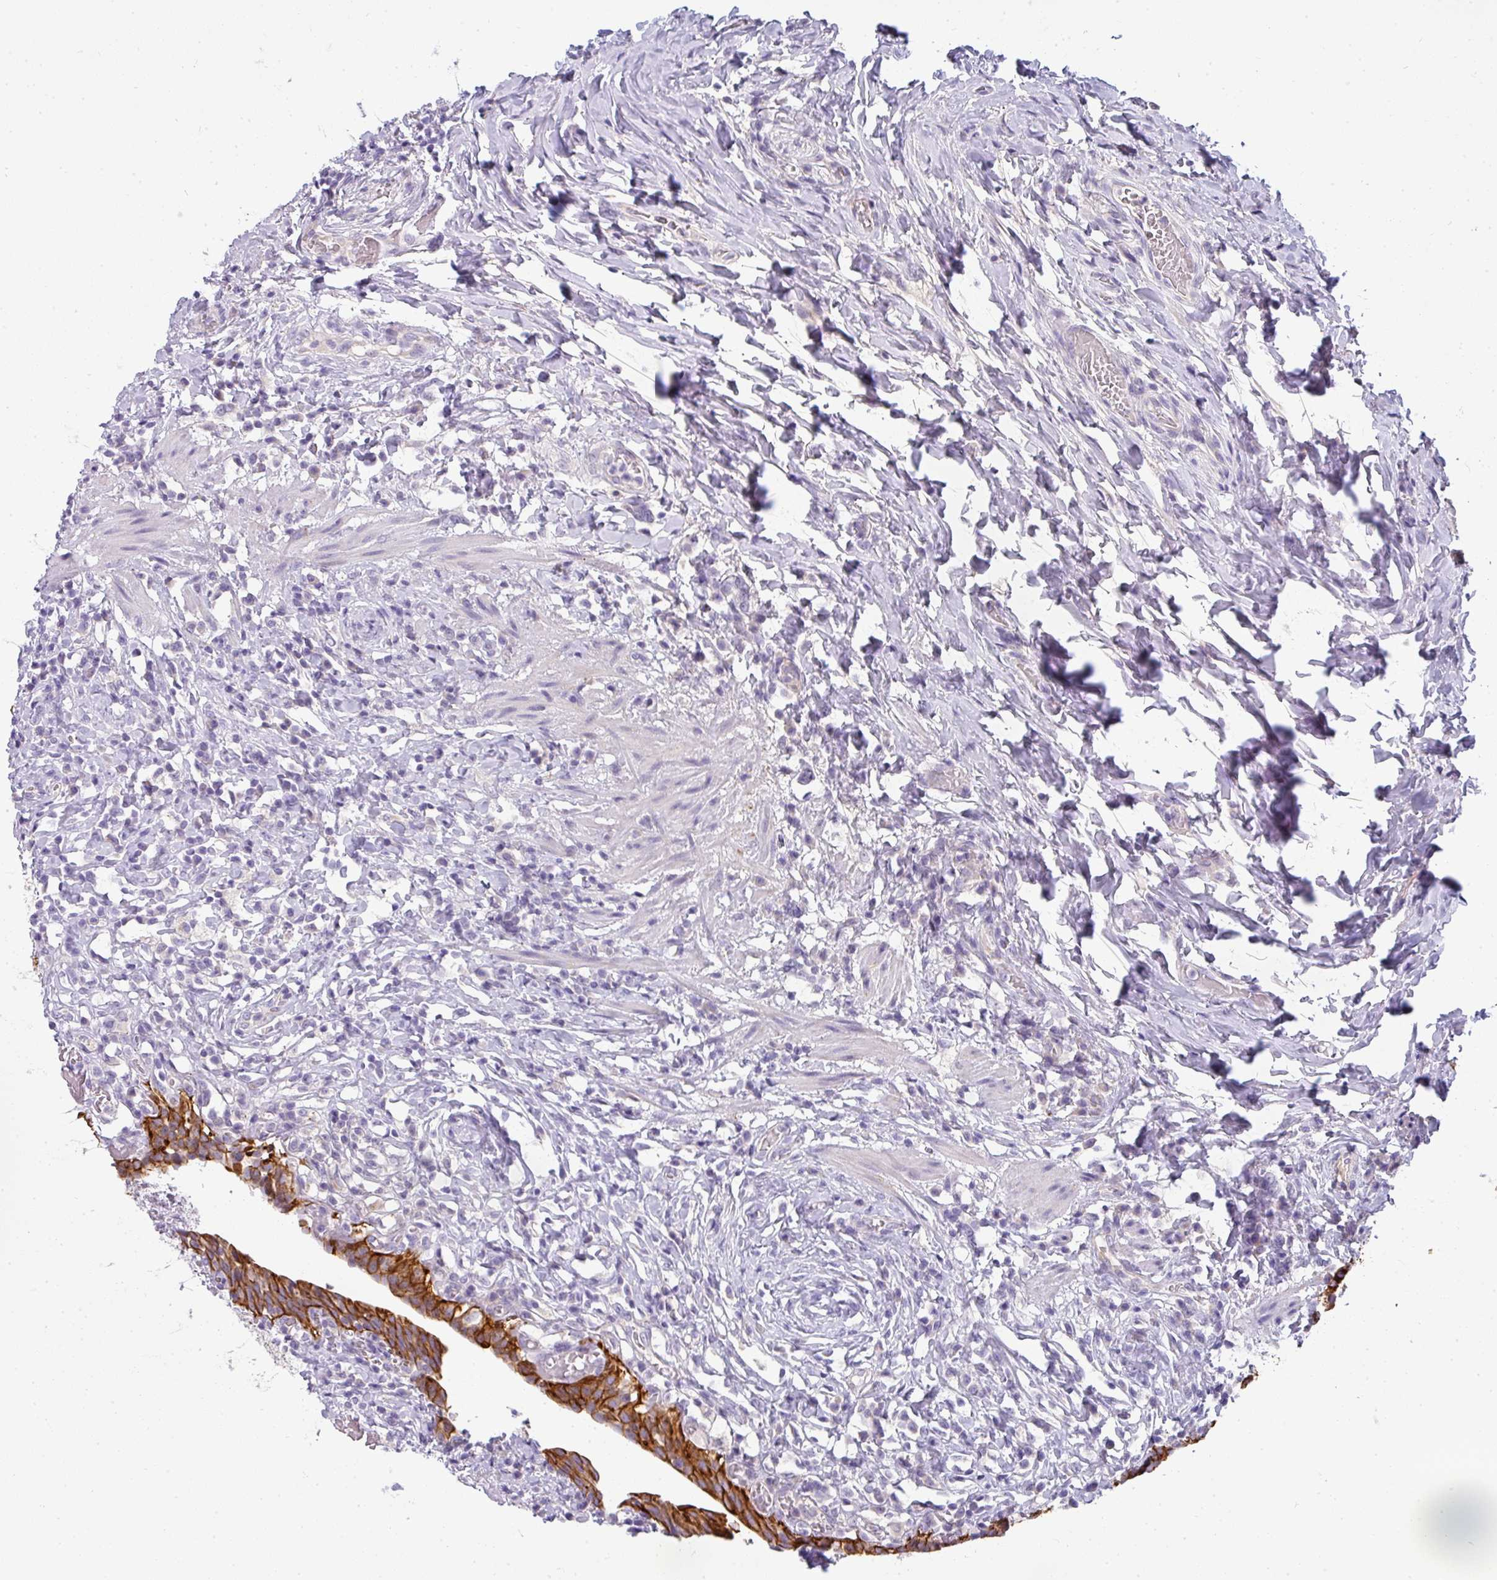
{"staining": {"intensity": "strong", "quantity": ">75%", "location": "cytoplasmic/membranous"}, "tissue": "urinary bladder", "cell_type": "Urothelial cells", "image_type": "normal", "snomed": [{"axis": "morphology", "description": "Normal tissue, NOS"}, {"axis": "morphology", "description": "Inflammation, NOS"}, {"axis": "topography", "description": "Urinary bladder"}], "caption": "An immunohistochemistry histopathology image of benign tissue is shown. Protein staining in brown highlights strong cytoplasmic/membranous positivity in urinary bladder within urothelial cells.", "gene": "ASXL3", "patient": {"sex": "male", "age": 64}}